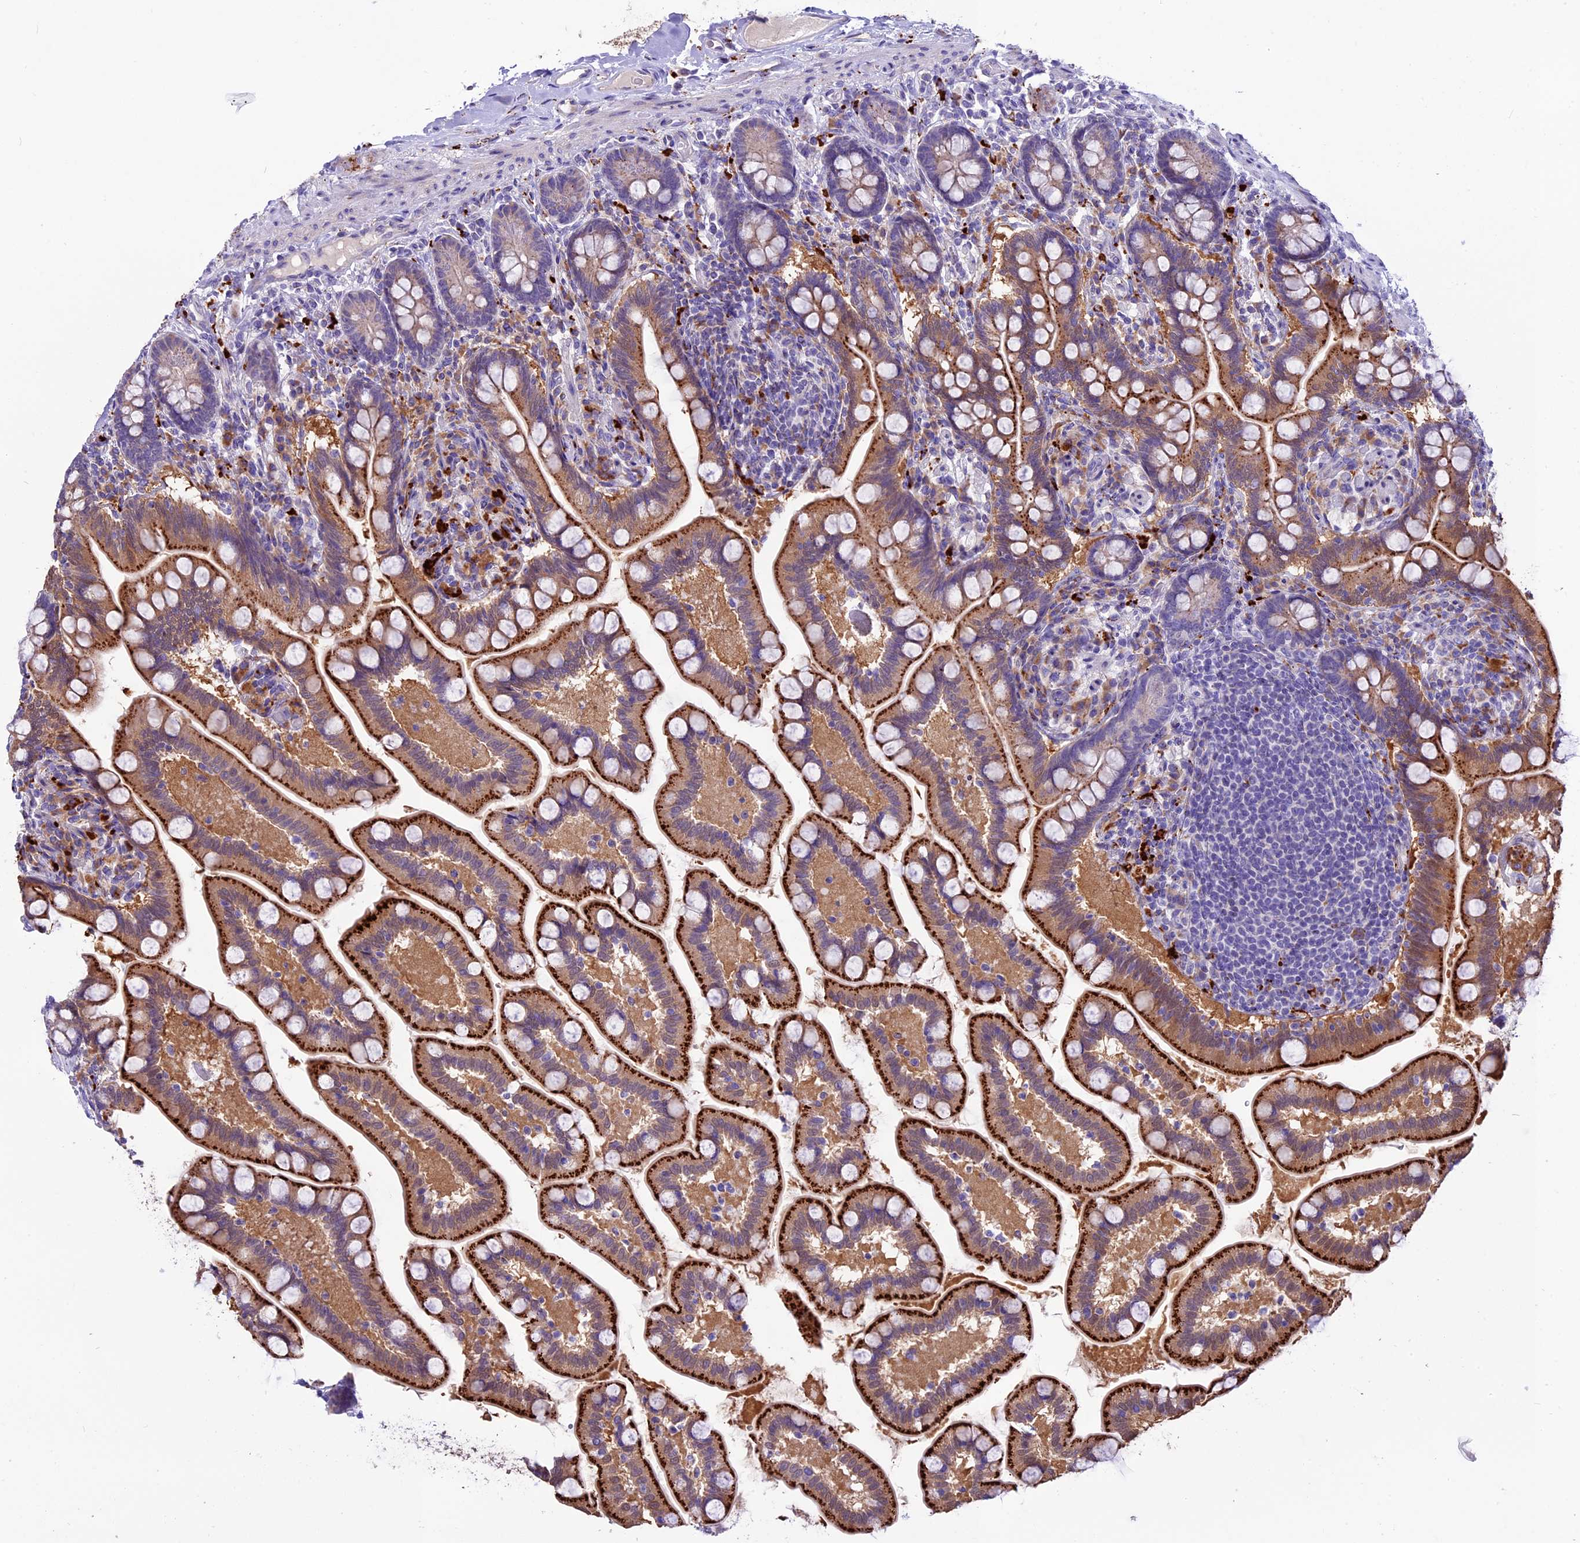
{"staining": {"intensity": "strong", "quantity": ">75%", "location": "cytoplasmic/membranous"}, "tissue": "small intestine", "cell_type": "Glandular cells", "image_type": "normal", "snomed": [{"axis": "morphology", "description": "Normal tissue, NOS"}, {"axis": "topography", "description": "Small intestine"}], "caption": "A high-resolution histopathology image shows IHC staining of benign small intestine, which demonstrates strong cytoplasmic/membranous expression in about >75% of glandular cells.", "gene": "THRSP", "patient": {"sex": "female", "age": 64}}